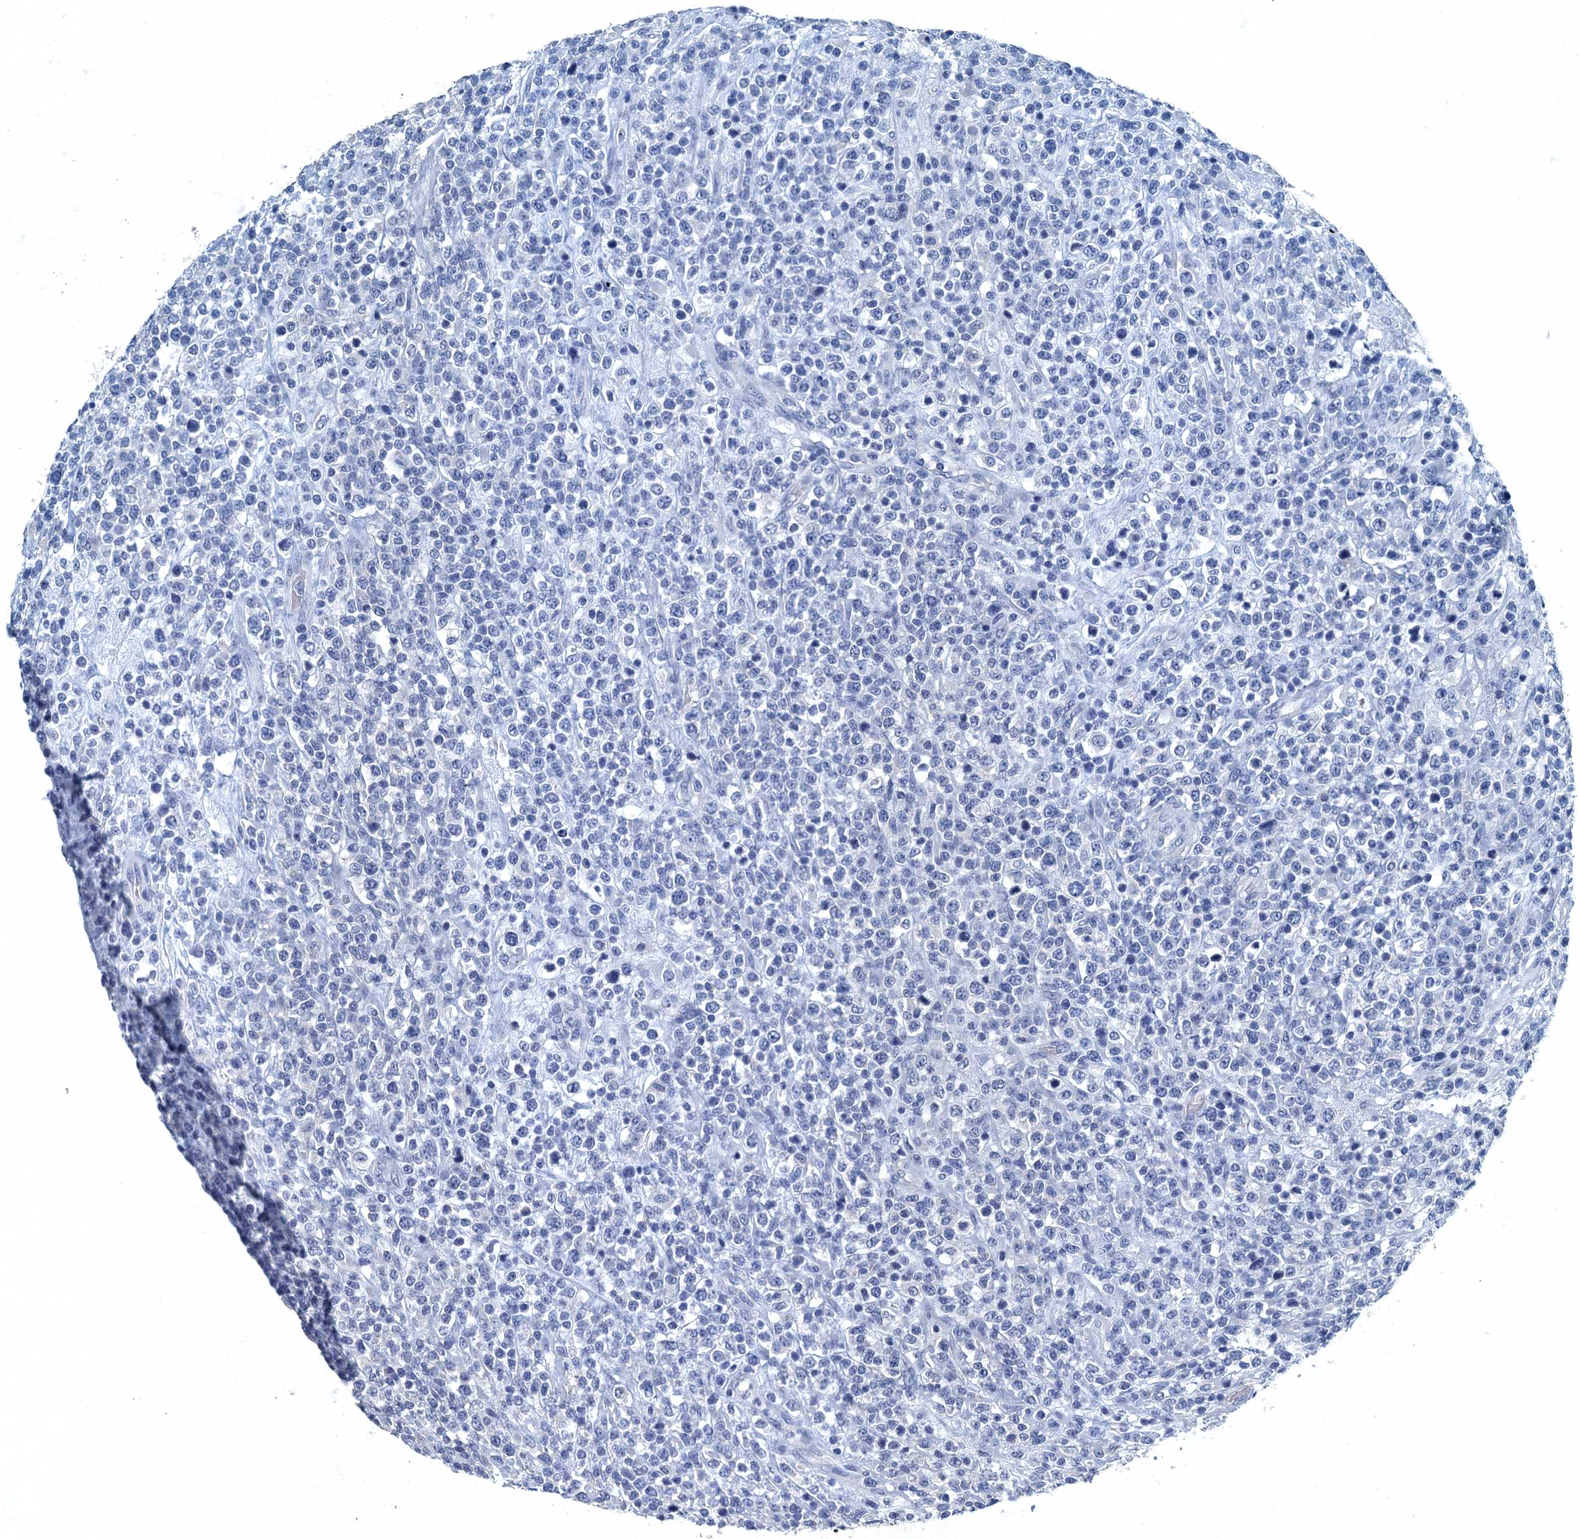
{"staining": {"intensity": "negative", "quantity": "none", "location": "none"}, "tissue": "lymphoma", "cell_type": "Tumor cells", "image_type": "cancer", "snomed": [{"axis": "morphology", "description": "Malignant lymphoma, non-Hodgkin's type, High grade"}, {"axis": "topography", "description": "Colon"}], "caption": "Immunohistochemistry image of high-grade malignant lymphoma, non-Hodgkin's type stained for a protein (brown), which demonstrates no expression in tumor cells.", "gene": "GADL1", "patient": {"sex": "female", "age": 53}}